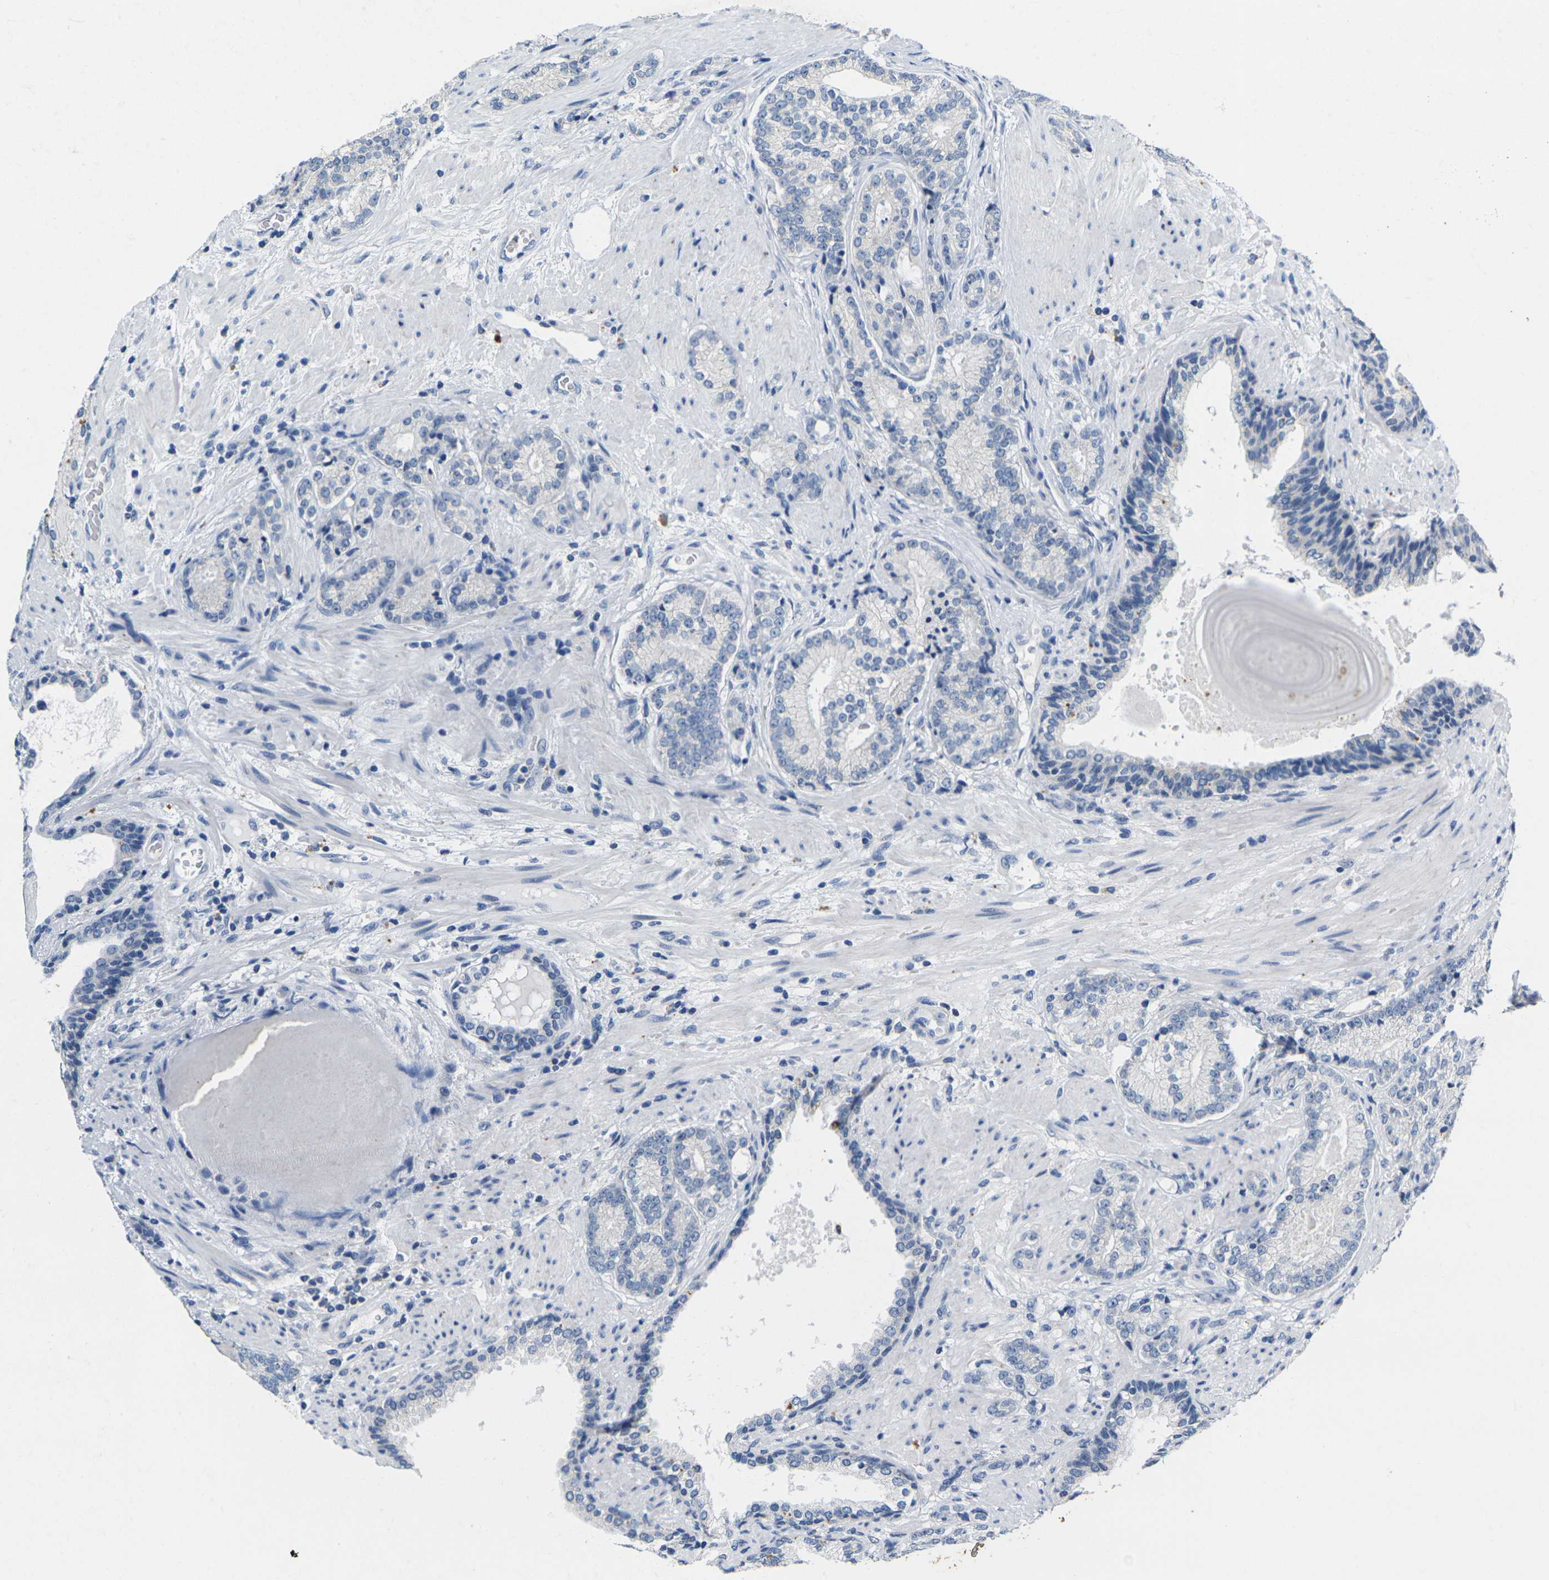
{"staining": {"intensity": "negative", "quantity": "none", "location": "none"}, "tissue": "prostate cancer", "cell_type": "Tumor cells", "image_type": "cancer", "snomed": [{"axis": "morphology", "description": "Adenocarcinoma, High grade"}, {"axis": "topography", "description": "Prostate"}], "caption": "Prostate adenocarcinoma (high-grade) was stained to show a protein in brown. There is no significant staining in tumor cells.", "gene": "NOCT", "patient": {"sex": "male", "age": 61}}